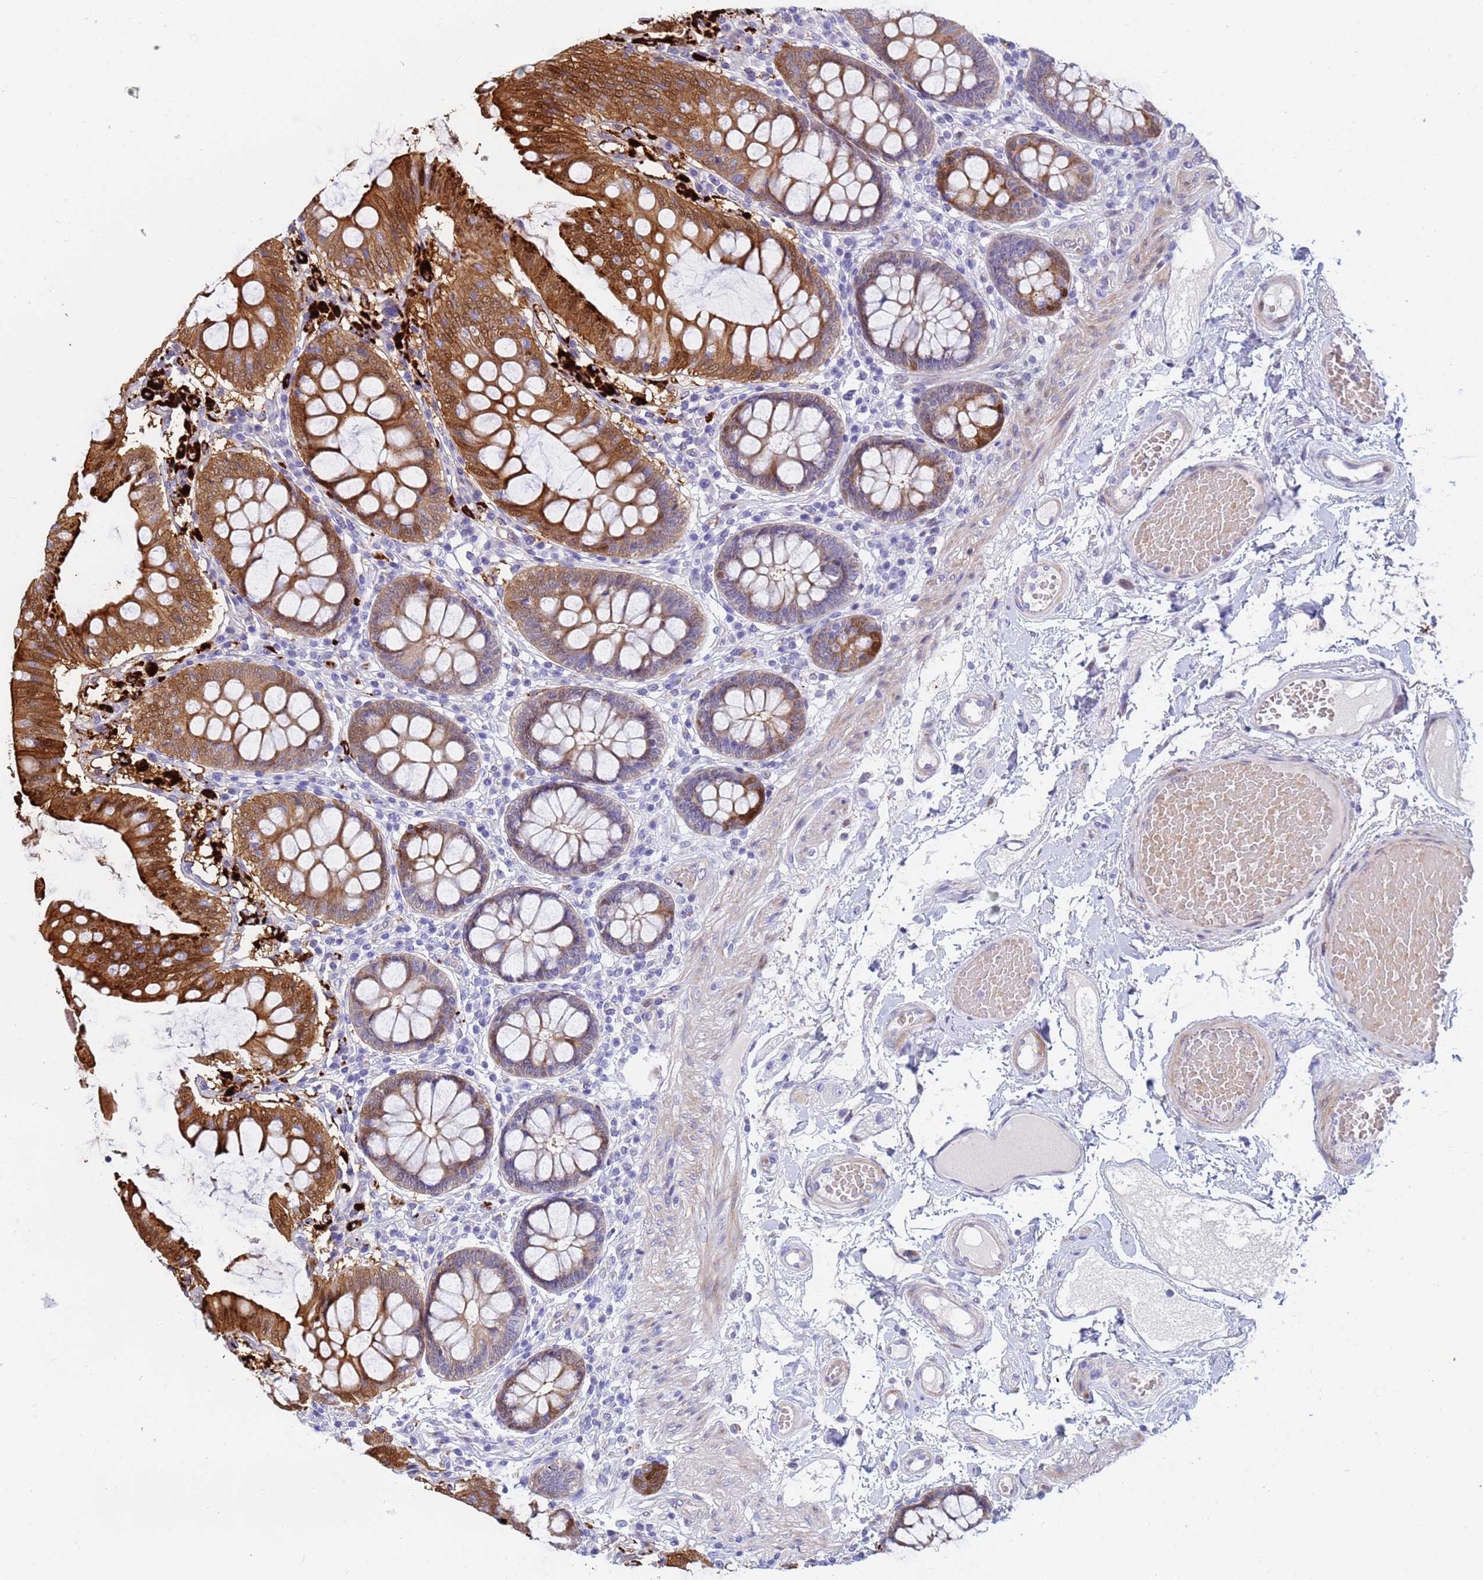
{"staining": {"intensity": "weak", "quantity": "<25%", "location": "cytoplasmic/membranous"}, "tissue": "colon", "cell_type": "Endothelial cells", "image_type": "normal", "snomed": [{"axis": "morphology", "description": "Normal tissue, NOS"}, {"axis": "topography", "description": "Colon"}], "caption": "Histopathology image shows no protein positivity in endothelial cells of unremarkable colon.", "gene": "PPP6R1", "patient": {"sex": "male", "age": 84}}